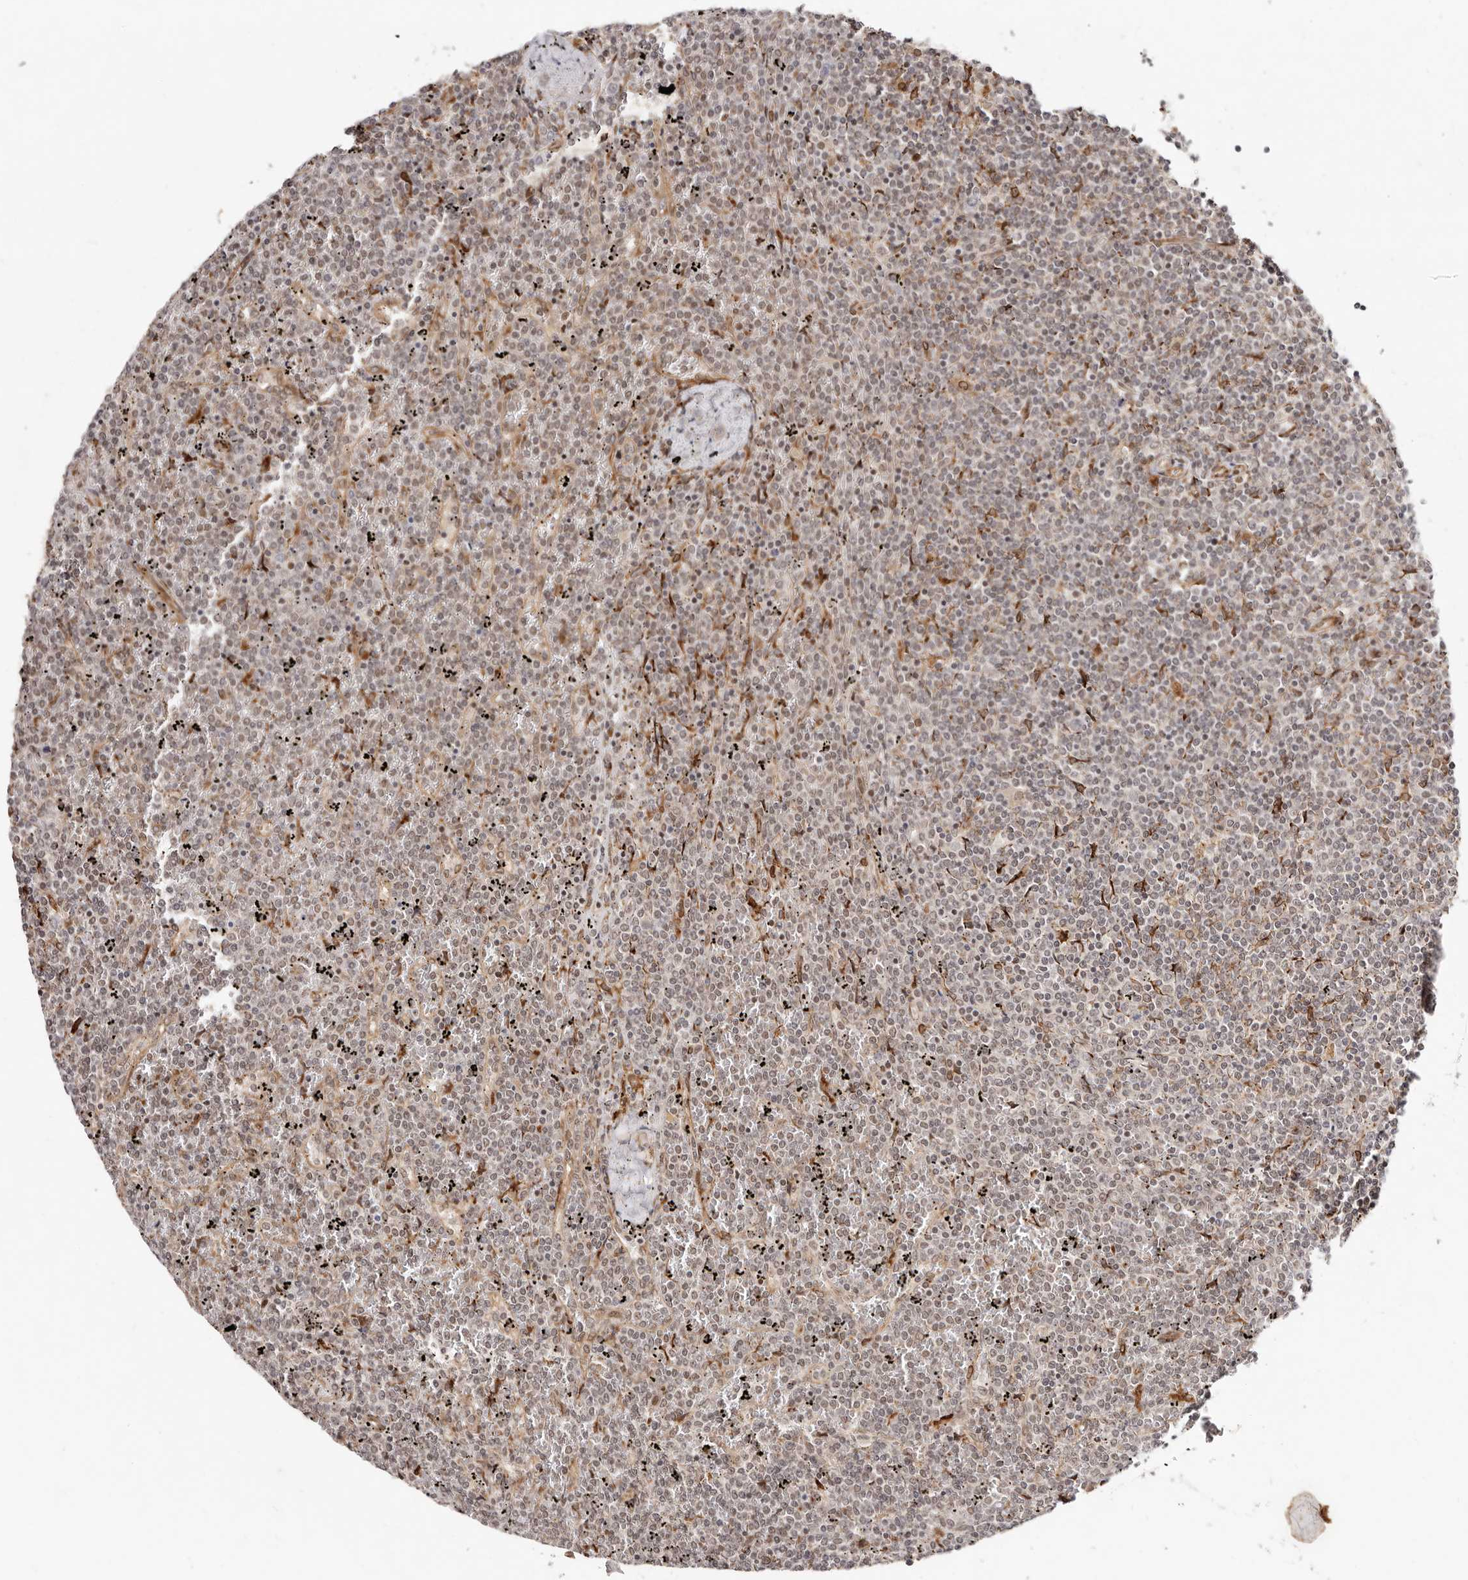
{"staining": {"intensity": "weak", "quantity": "25%-75%", "location": "nuclear"}, "tissue": "lymphoma", "cell_type": "Tumor cells", "image_type": "cancer", "snomed": [{"axis": "morphology", "description": "Malignant lymphoma, non-Hodgkin's type, Low grade"}, {"axis": "topography", "description": "Spleen"}], "caption": "Immunohistochemical staining of human low-grade malignant lymphoma, non-Hodgkin's type demonstrates low levels of weak nuclear expression in about 25%-75% of tumor cells. (DAB IHC, brown staining for protein, blue staining for nuclei).", "gene": "BCL2L15", "patient": {"sex": "female", "age": 19}}